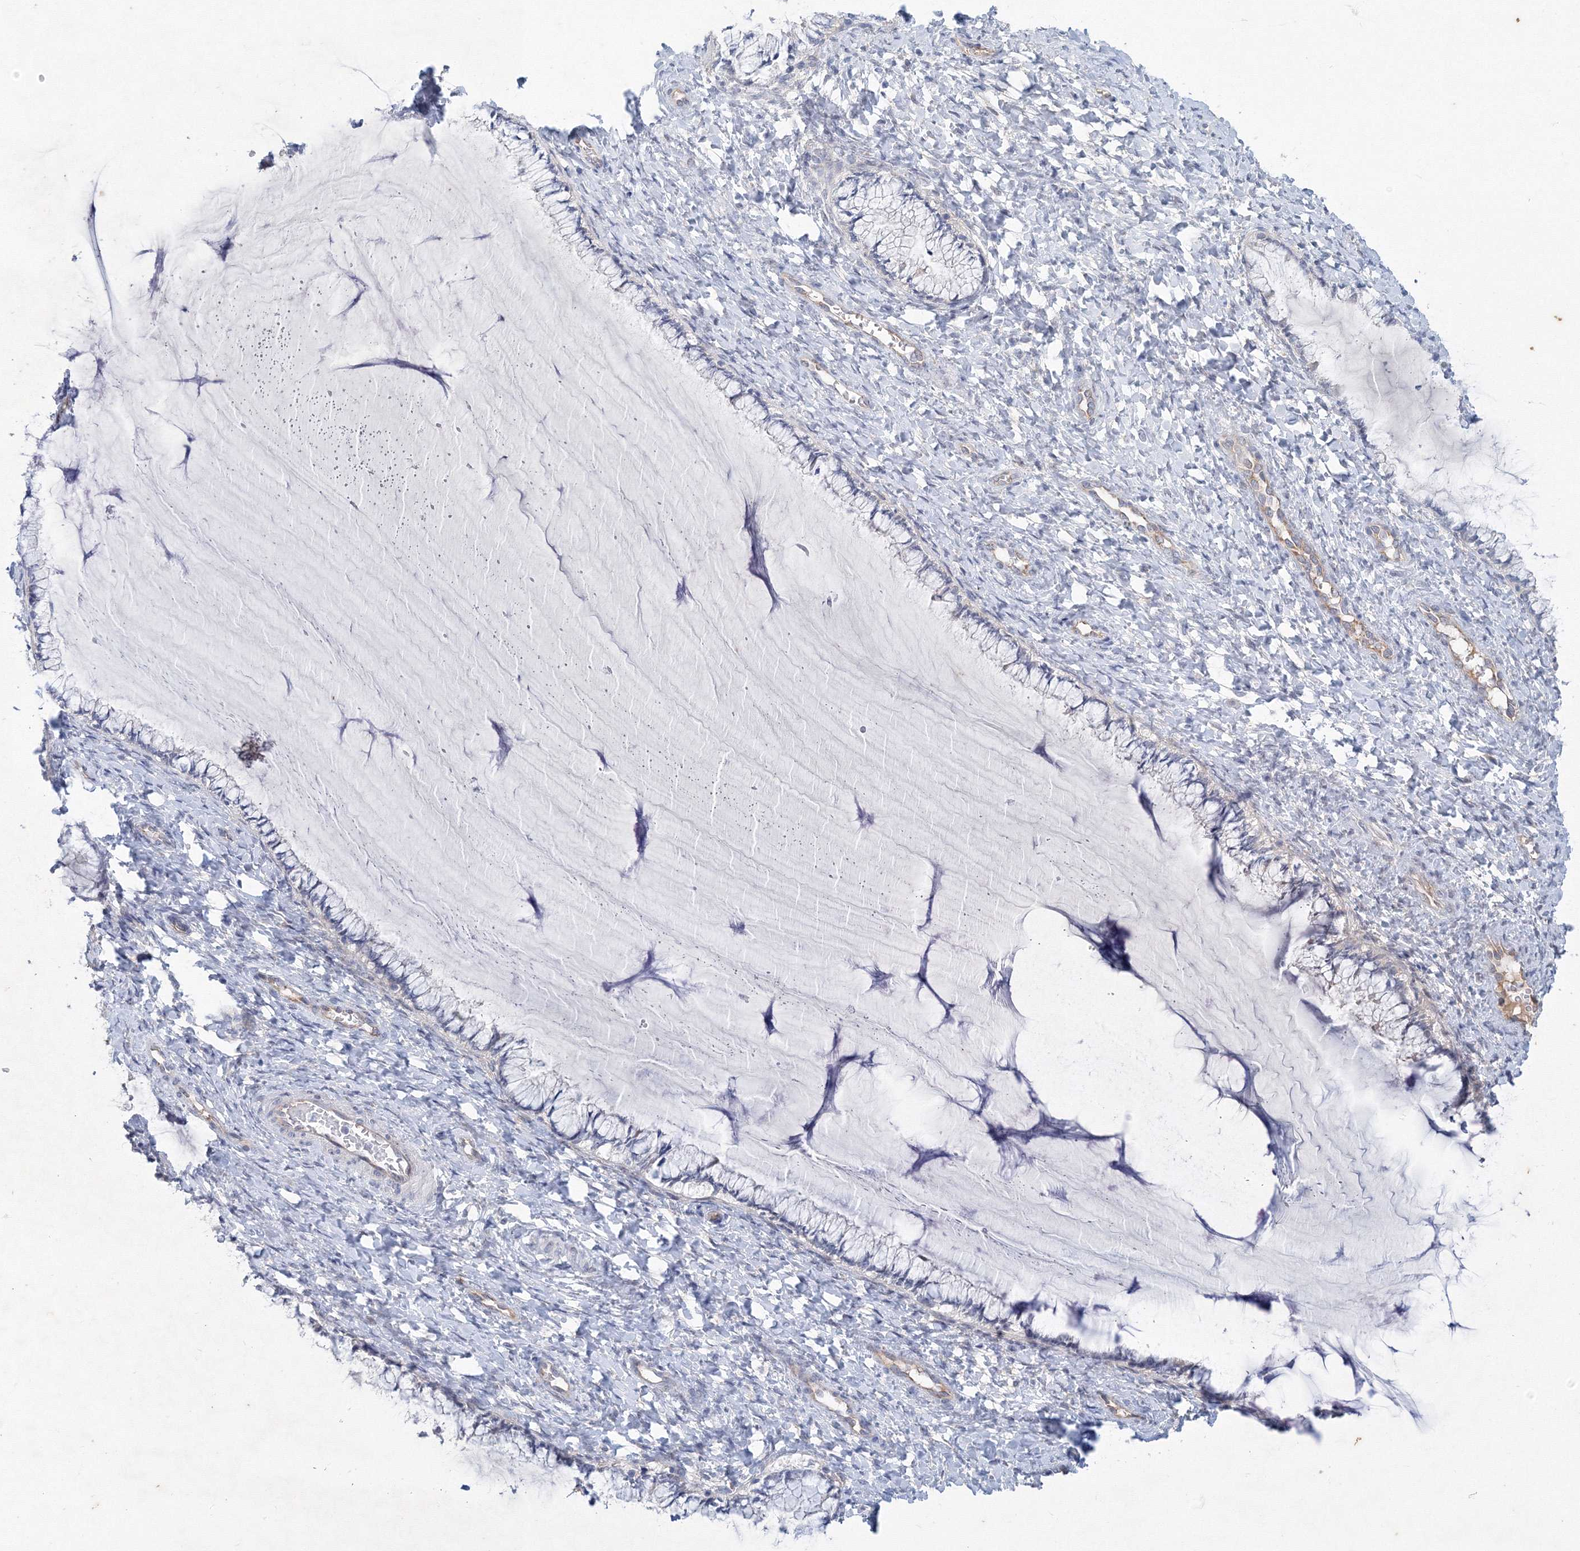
{"staining": {"intensity": "negative", "quantity": "none", "location": "none"}, "tissue": "cervix", "cell_type": "Glandular cells", "image_type": "normal", "snomed": [{"axis": "morphology", "description": "Normal tissue, NOS"}, {"axis": "morphology", "description": "Adenocarcinoma, NOS"}, {"axis": "topography", "description": "Cervix"}], "caption": "Glandular cells show no significant protein staining in normal cervix.", "gene": "TANC1", "patient": {"sex": "female", "age": 29}}